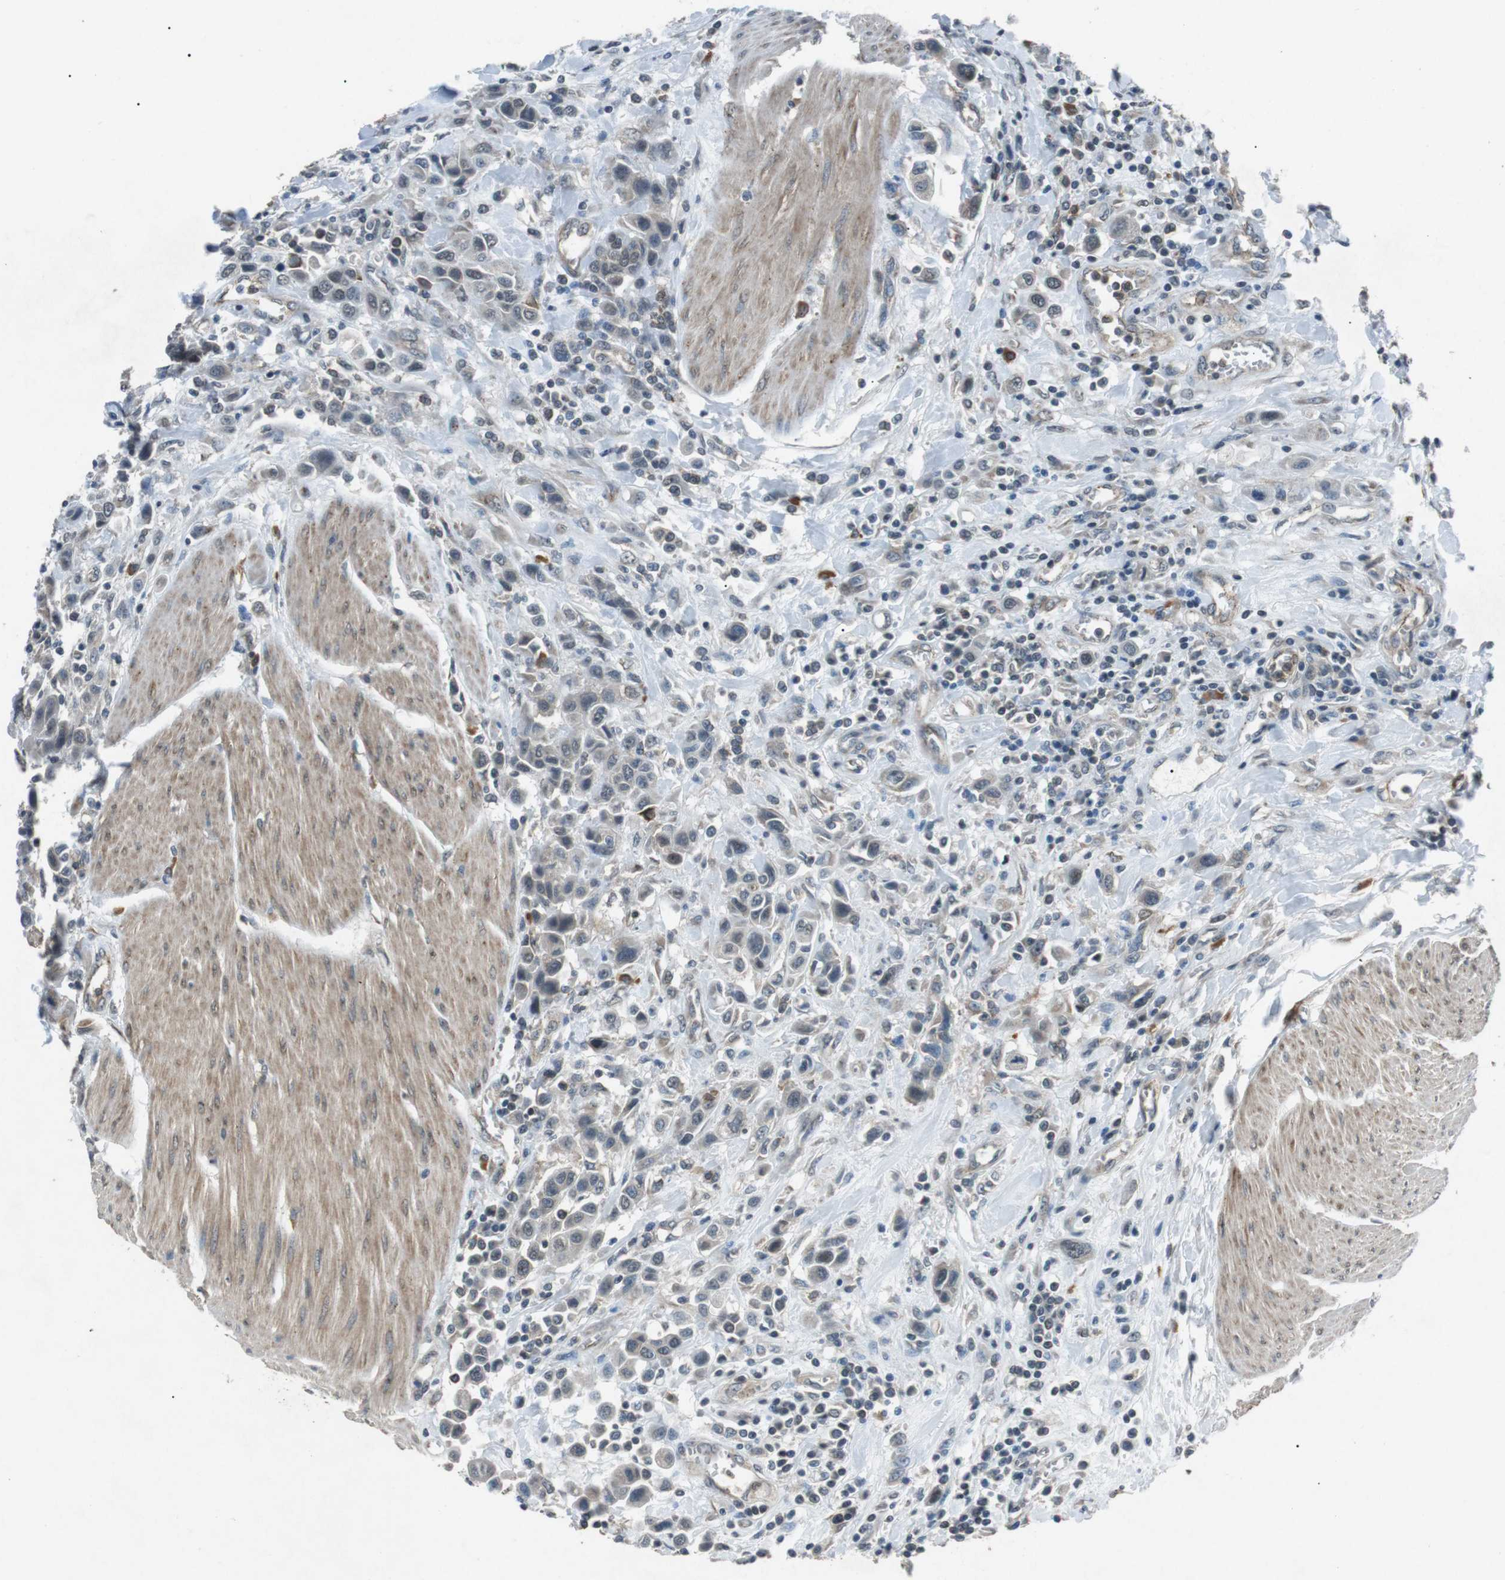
{"staining": {"intensity": "negative", "quantity": "none", "location": "none"}, "tissue": "urothelial cancer", "cell_type": "Tumor cells", "image_type": "cancer", "snomed": [{"axis": "morphology", "description": "Urothelial carcinoma, High grade"}, {"axis": "topography", "description": "Urinary bladder"}], "caption": "Tumor cells show no significant protein expression in urothelial carcinoma (high-grade).", "gene": "NEK7", "patient": {"sex": "male", "age": 50}}